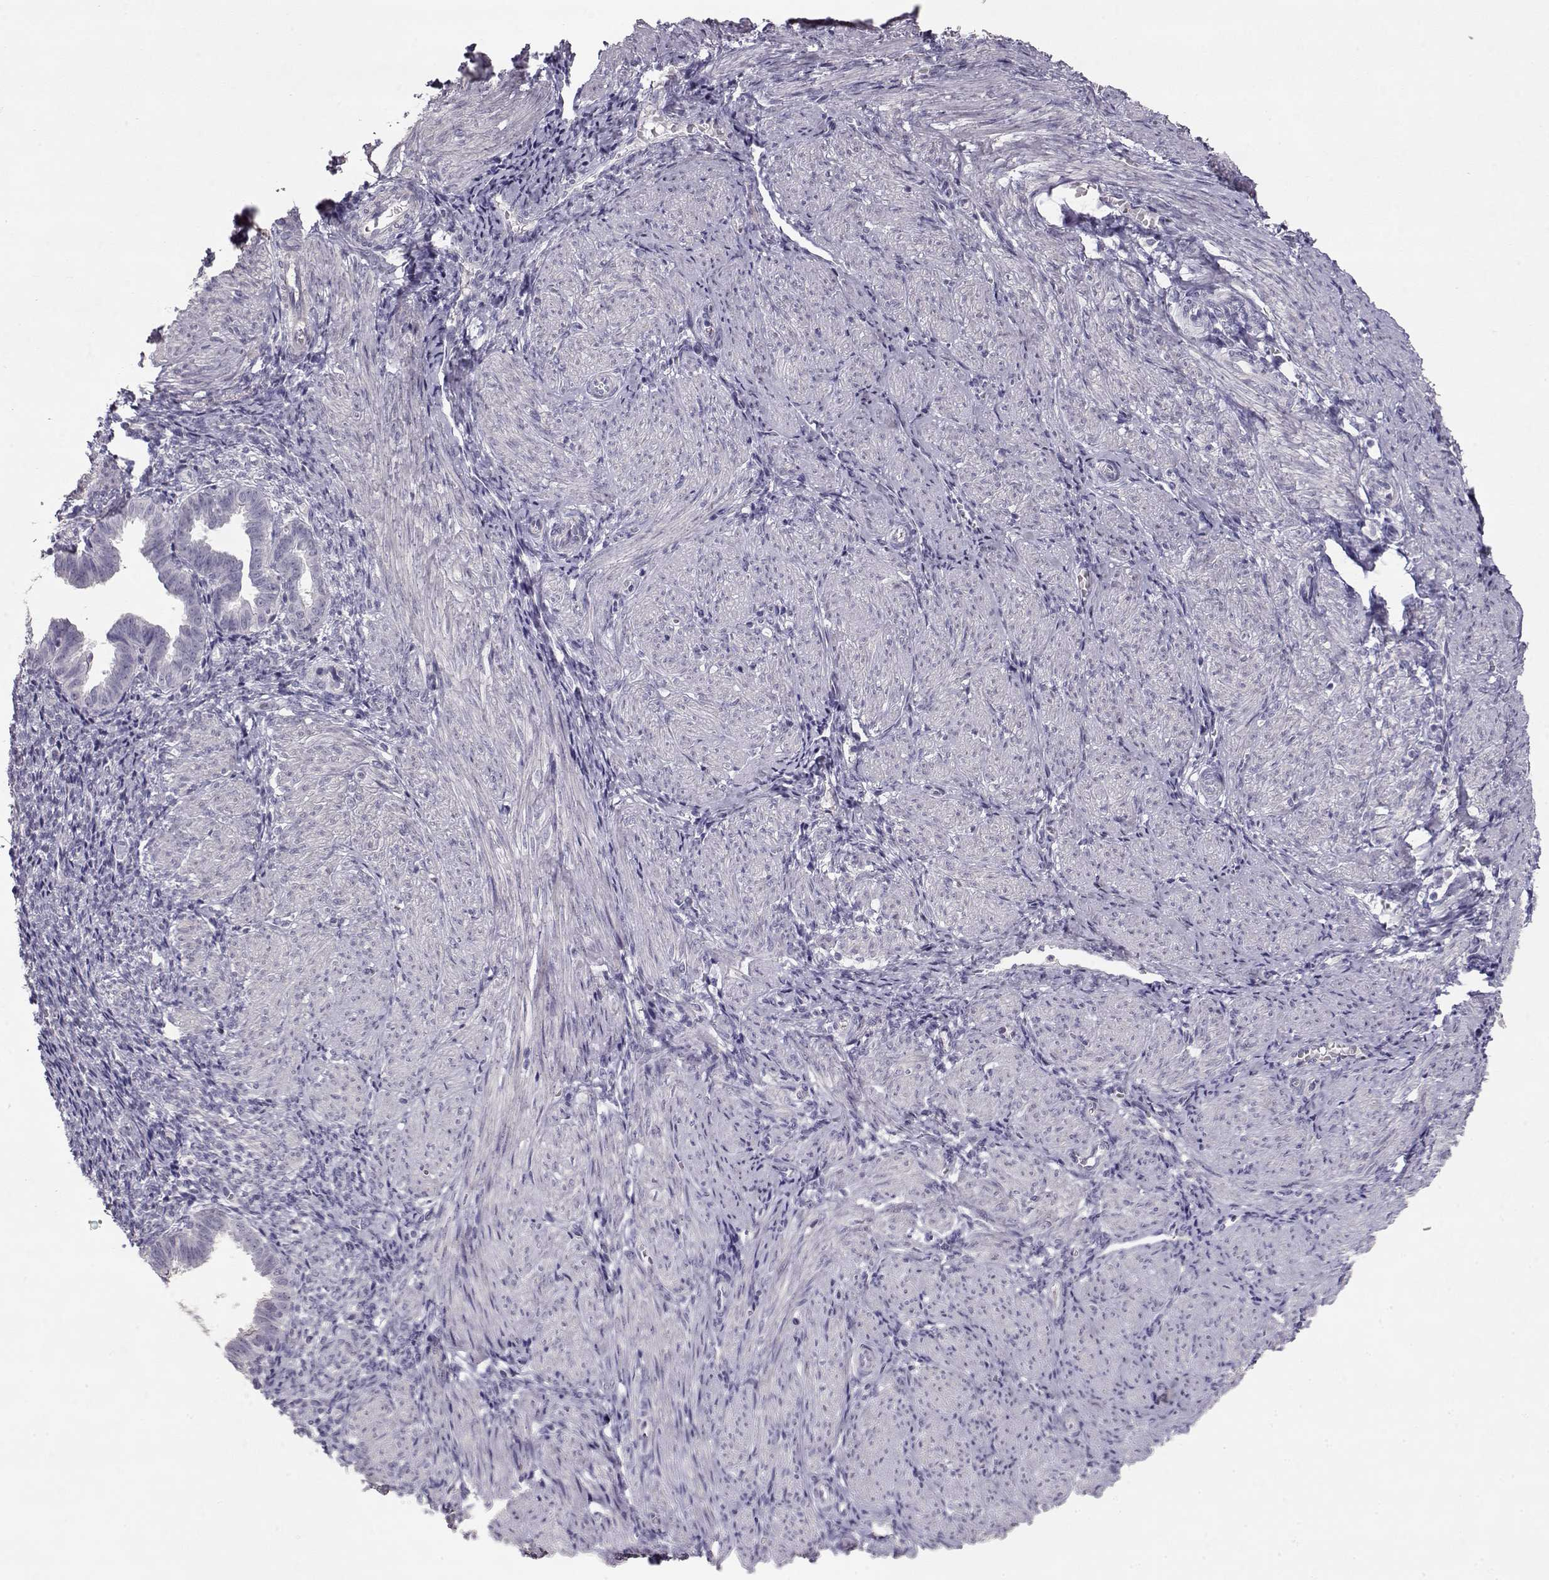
{"staining": {"intensity": "negative", "quantity": "none", "location": "none"}, "tissue": "endometrium", "cell_type": "Cells in endometrial stroma", "image_type": "normal", "snomed": [{"axis": "morphology", "description": "Normal tissue, NOS"}, {"axis": "topography", "description": "Endometrium"}], "caption": "Endometrium stained for a protein using immunohistochemistry (IHC) reveals no expression cells in endometrial stroma.", "gene": "SLC18A1", "patient": {"sex": "female", "age": 37}}